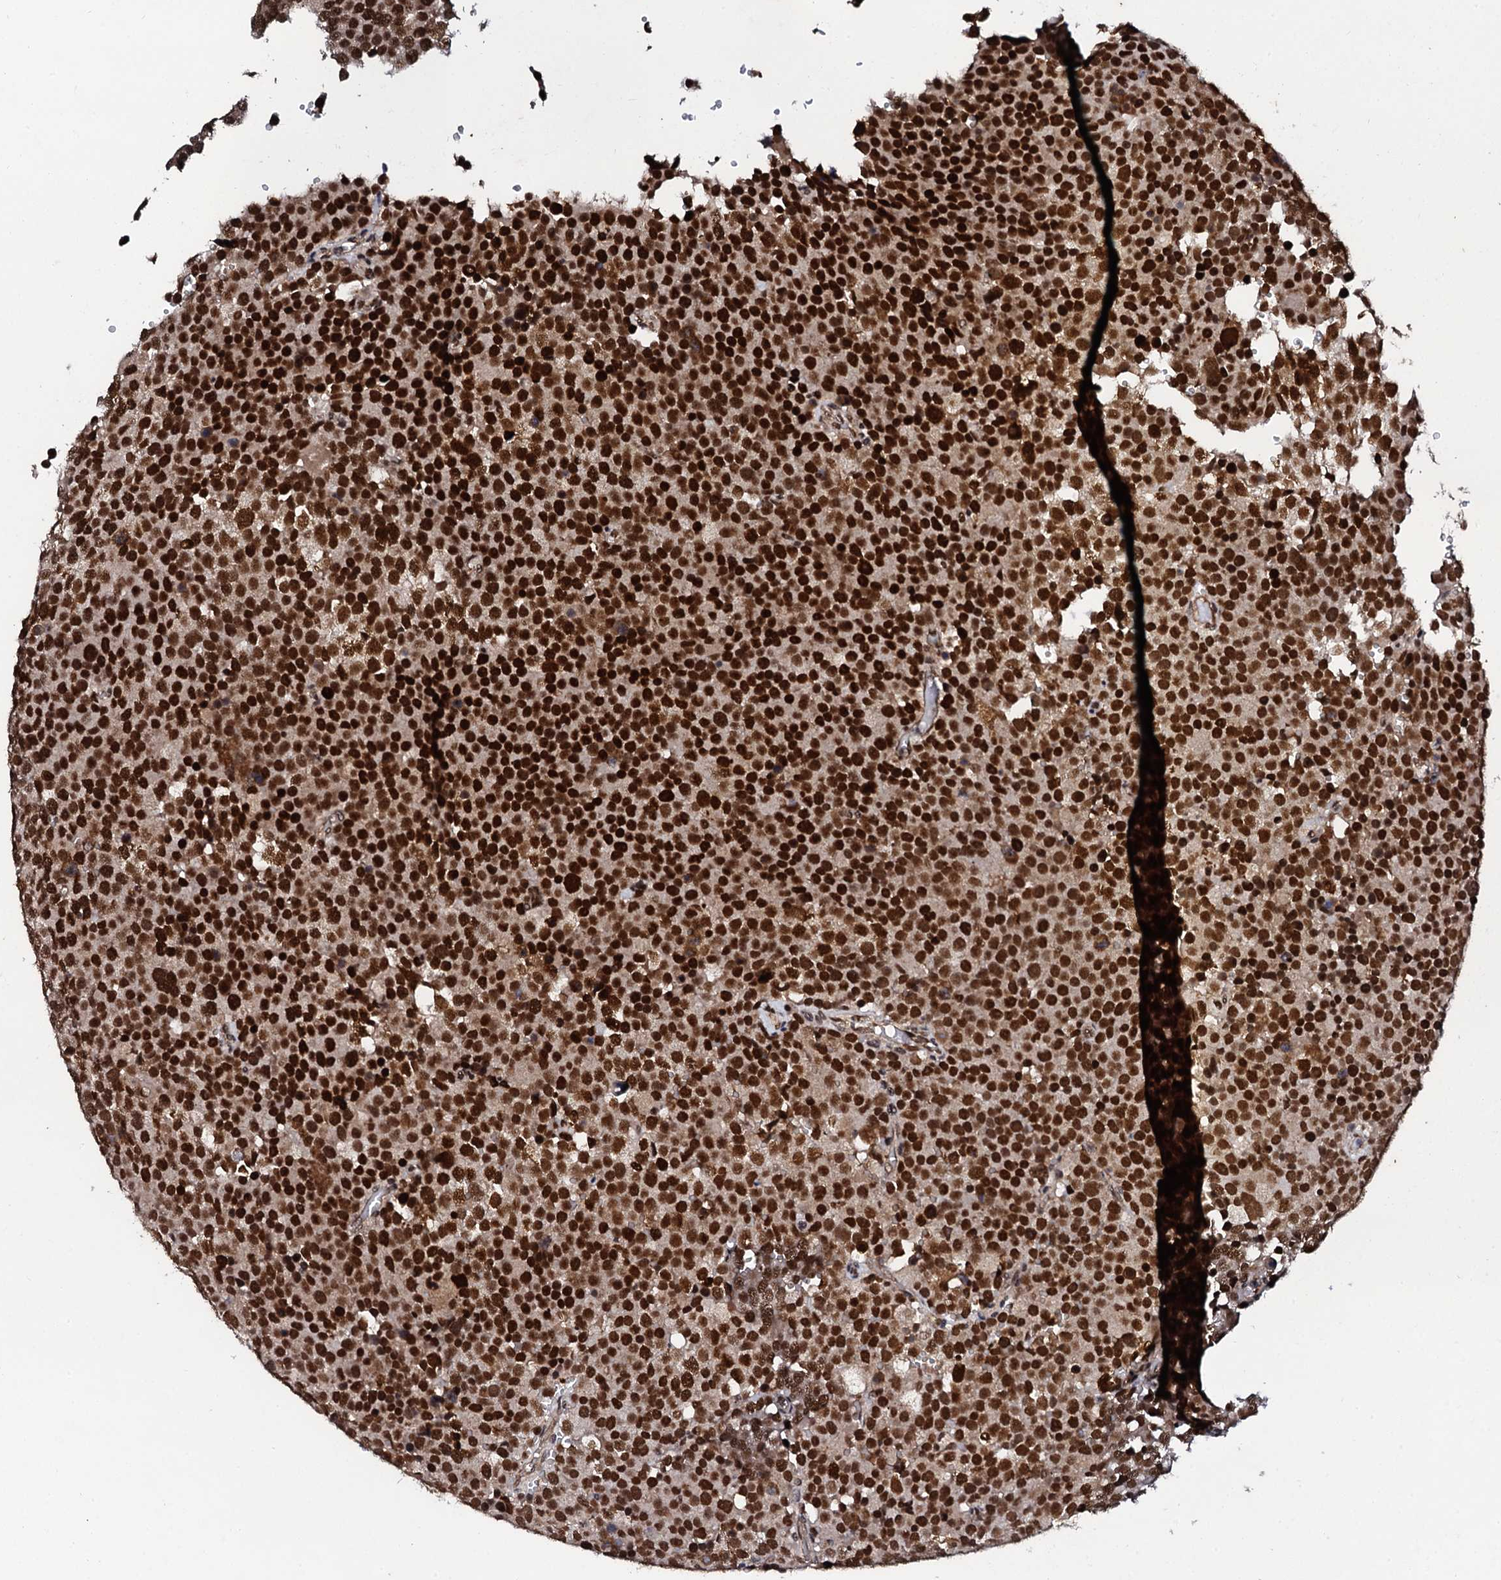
{"staining": {"intensity": "strong", "quantity": ">75%", "location": "nuclear"}, "tissue": "testis cancer", "cell_type": "Tumor cells", "image_type": "cancer", "snomed": [{"axis": "morphology", "description": "Seminoma, NOS"}, {"axis": "topography", "description": "Testis"}], "caption": "Seminoma (testis) was stained to show a protein in brown. There is high levels of strong nuclear expression in about >75% of tumor cells.", "gene": "CSTF3", "patient": {"sex": "male", "age": 71}}